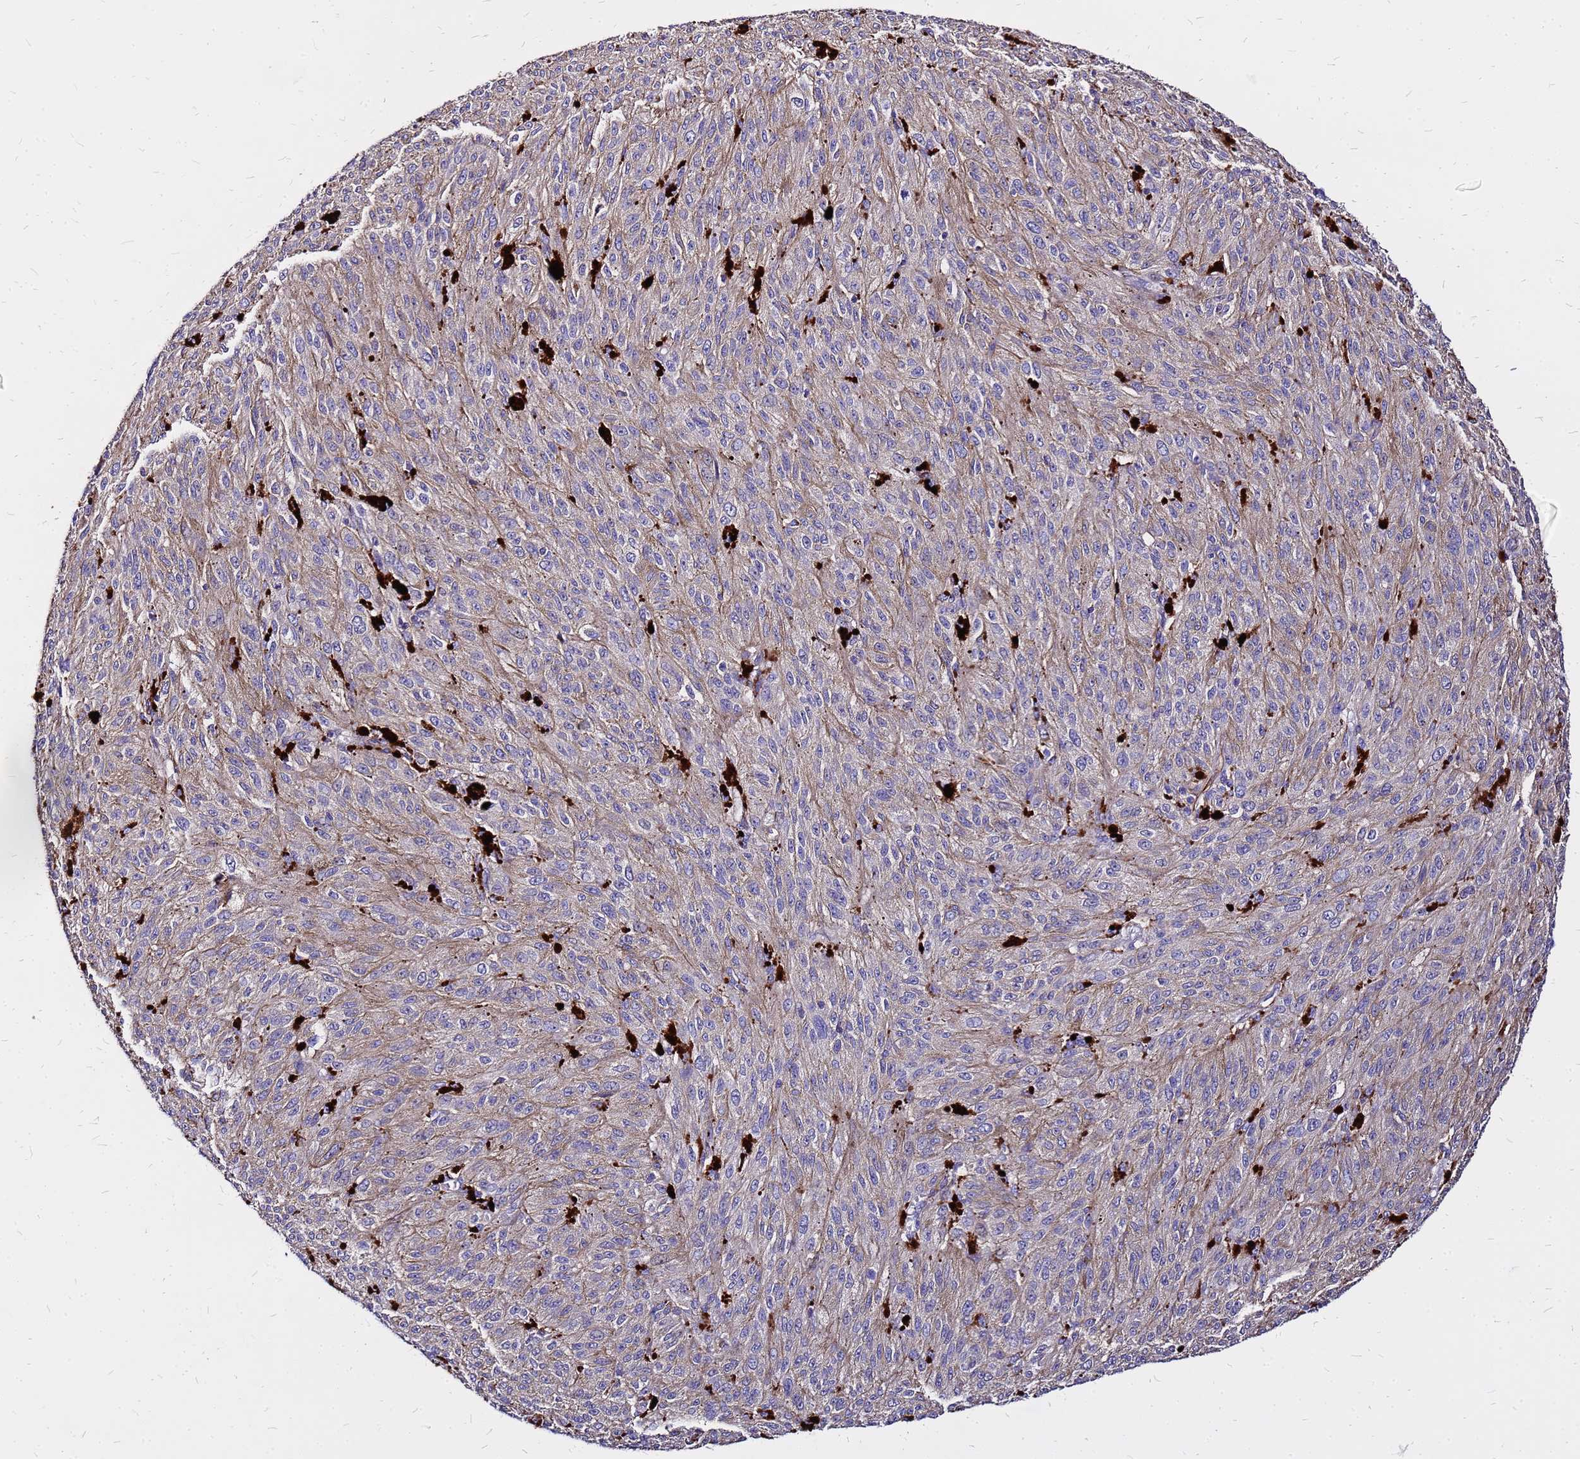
{"staining": {"intensity": "weak", "quantity": "<25%", "location": "cytoplasmic/membranous"}, "tissue": "melanoma", "cell_type": "Tumor cells", "image_type": "cancer", "snomed": [{"axis": "morphology", "description": "Malignant melanoma, NOS"}, {"axis": "topography", "description": "Skin"}], "caption": "An image of human melanoma is negative for staining in tumor cells.", "gene": "ARHGEF5", "patient": {"sex": "female", "age": 52}}